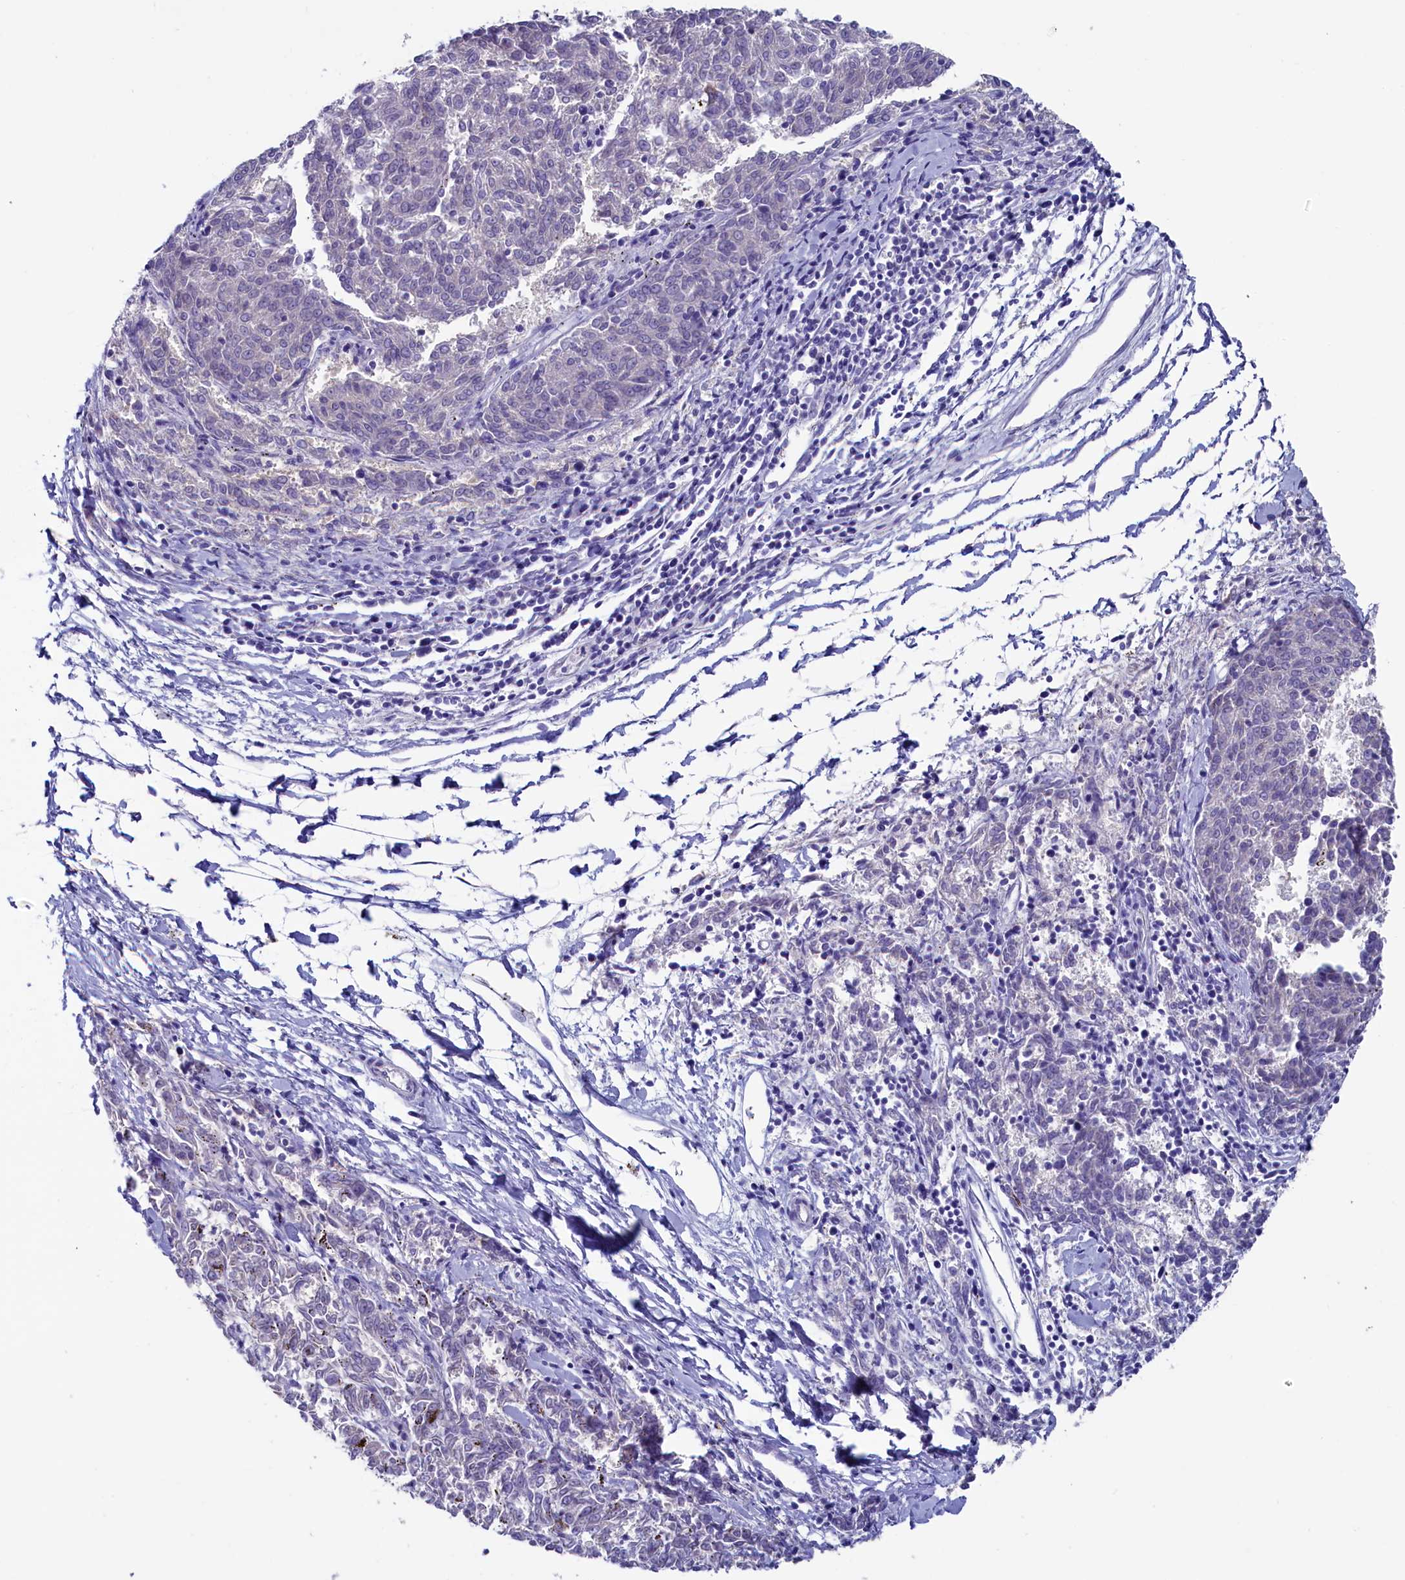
{"staining": {"intensity": "negative", "quantity": "none", "location": "none"}, "tissue": "melanoma", "cell_type": "Tumor cells", "image_type": "cancer", "snomed": [{"axis": "morphology", "description": "Malignant melanoma, NOS"}, {"axis": "topography", "description": "Skin"}], "caption": "IHC of human melanoma demonstrates no staining in tumor cells.", "gene": "CIAPIN1", "patient": {"sex": "female", "age": 72}}